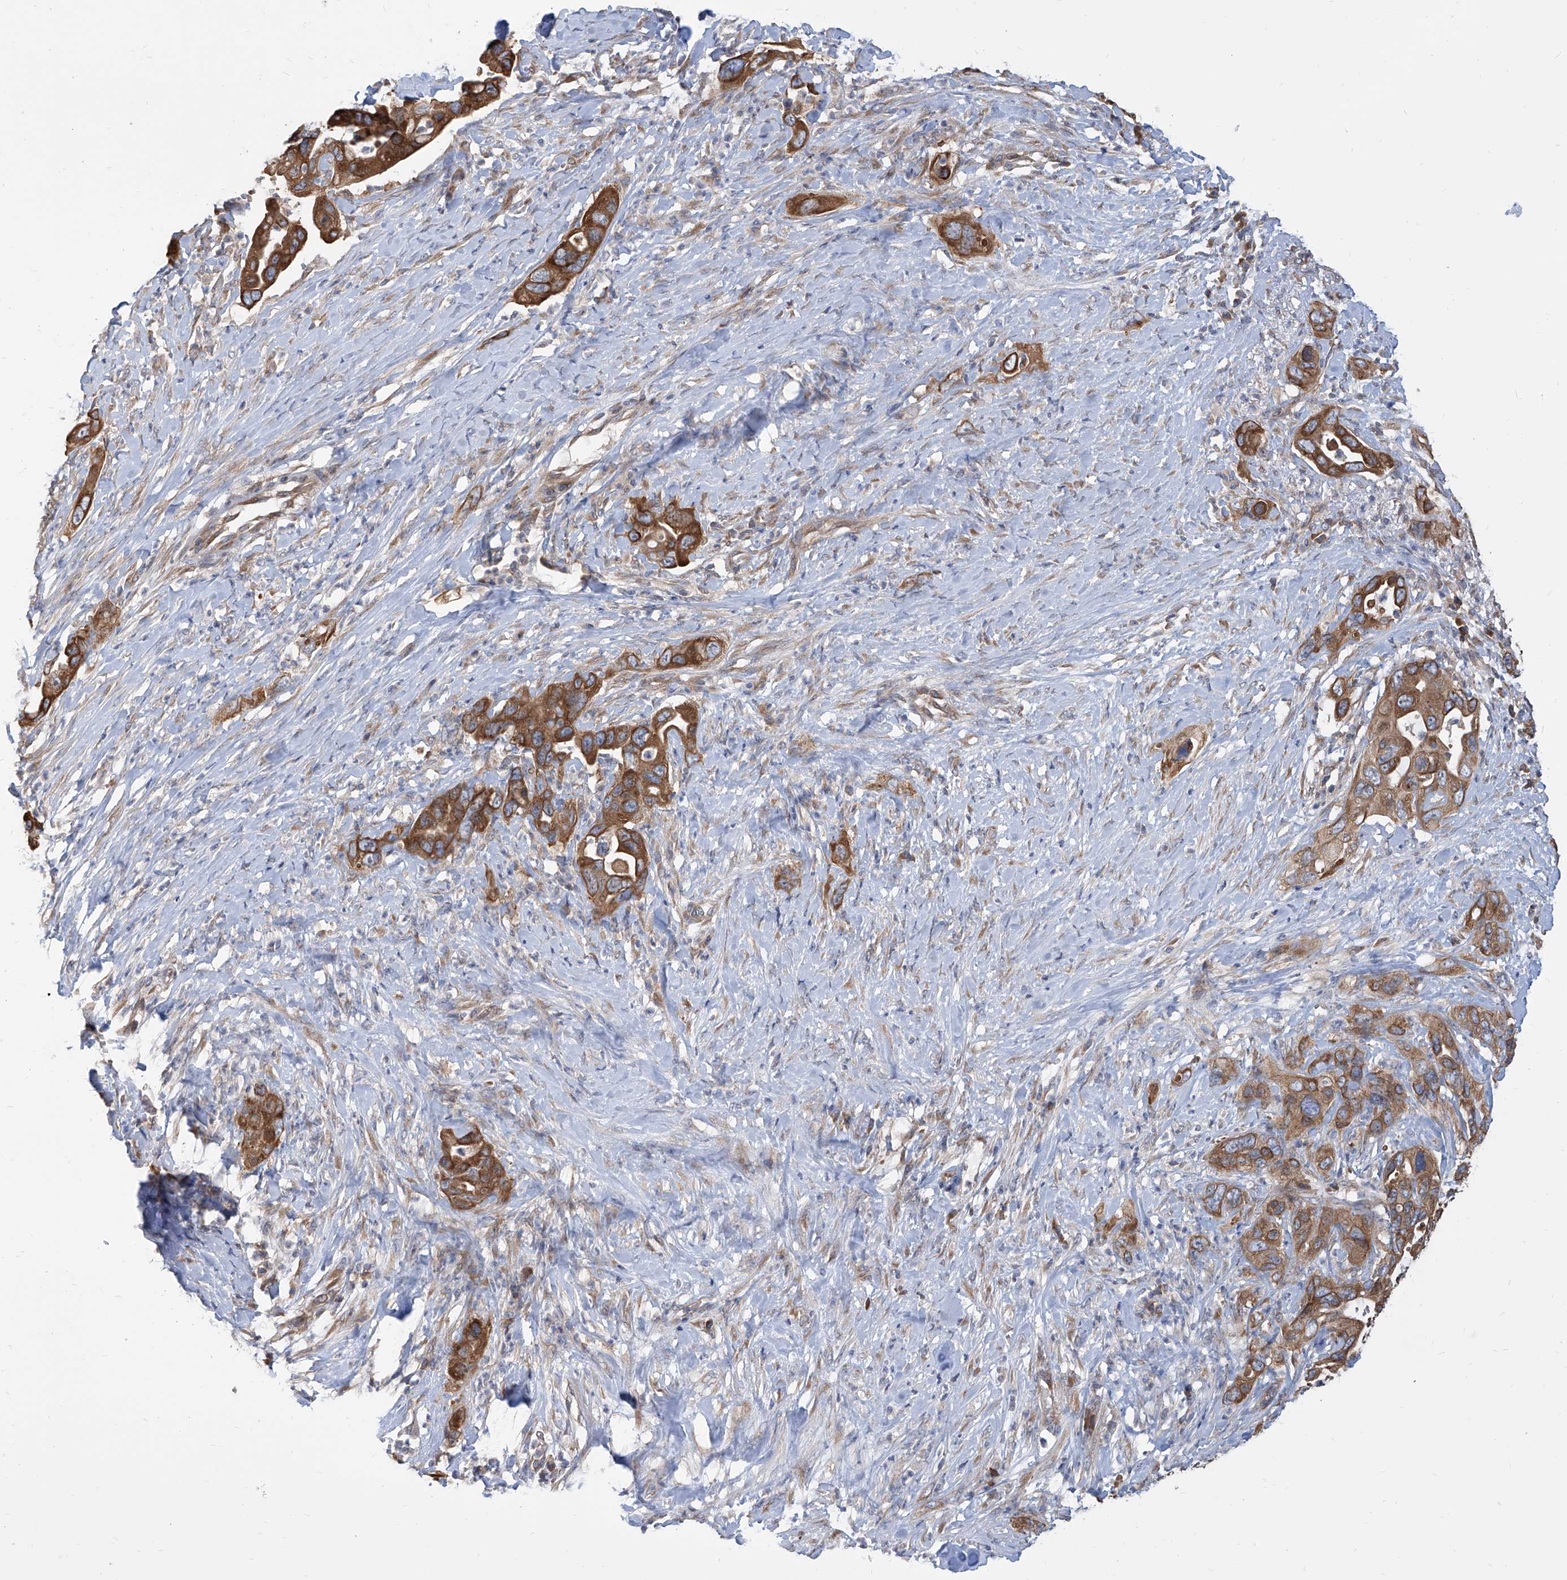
{"staining": {"intensity": "strong", "quantity": ">75%", "location": "cytoplasmic/membranous"}, "tissue": "pancreatic cancer", "cell_type": "Tumor cells", "image_type": "cancer", "snomed": [{"axis": "morphology", "description": "Adenocarcinoma, NOS"}, {"axis": "topography", "description": "Pancreas"}], "caption": "Human pancreatic adenocarcinoma stained for a protein (brown) demonstrates strong cytoplasmic/membranous positive expression in about >75% of tumor cells.", "gene": "FAM83B", "patient": {"sex": "female", "age": 71}}